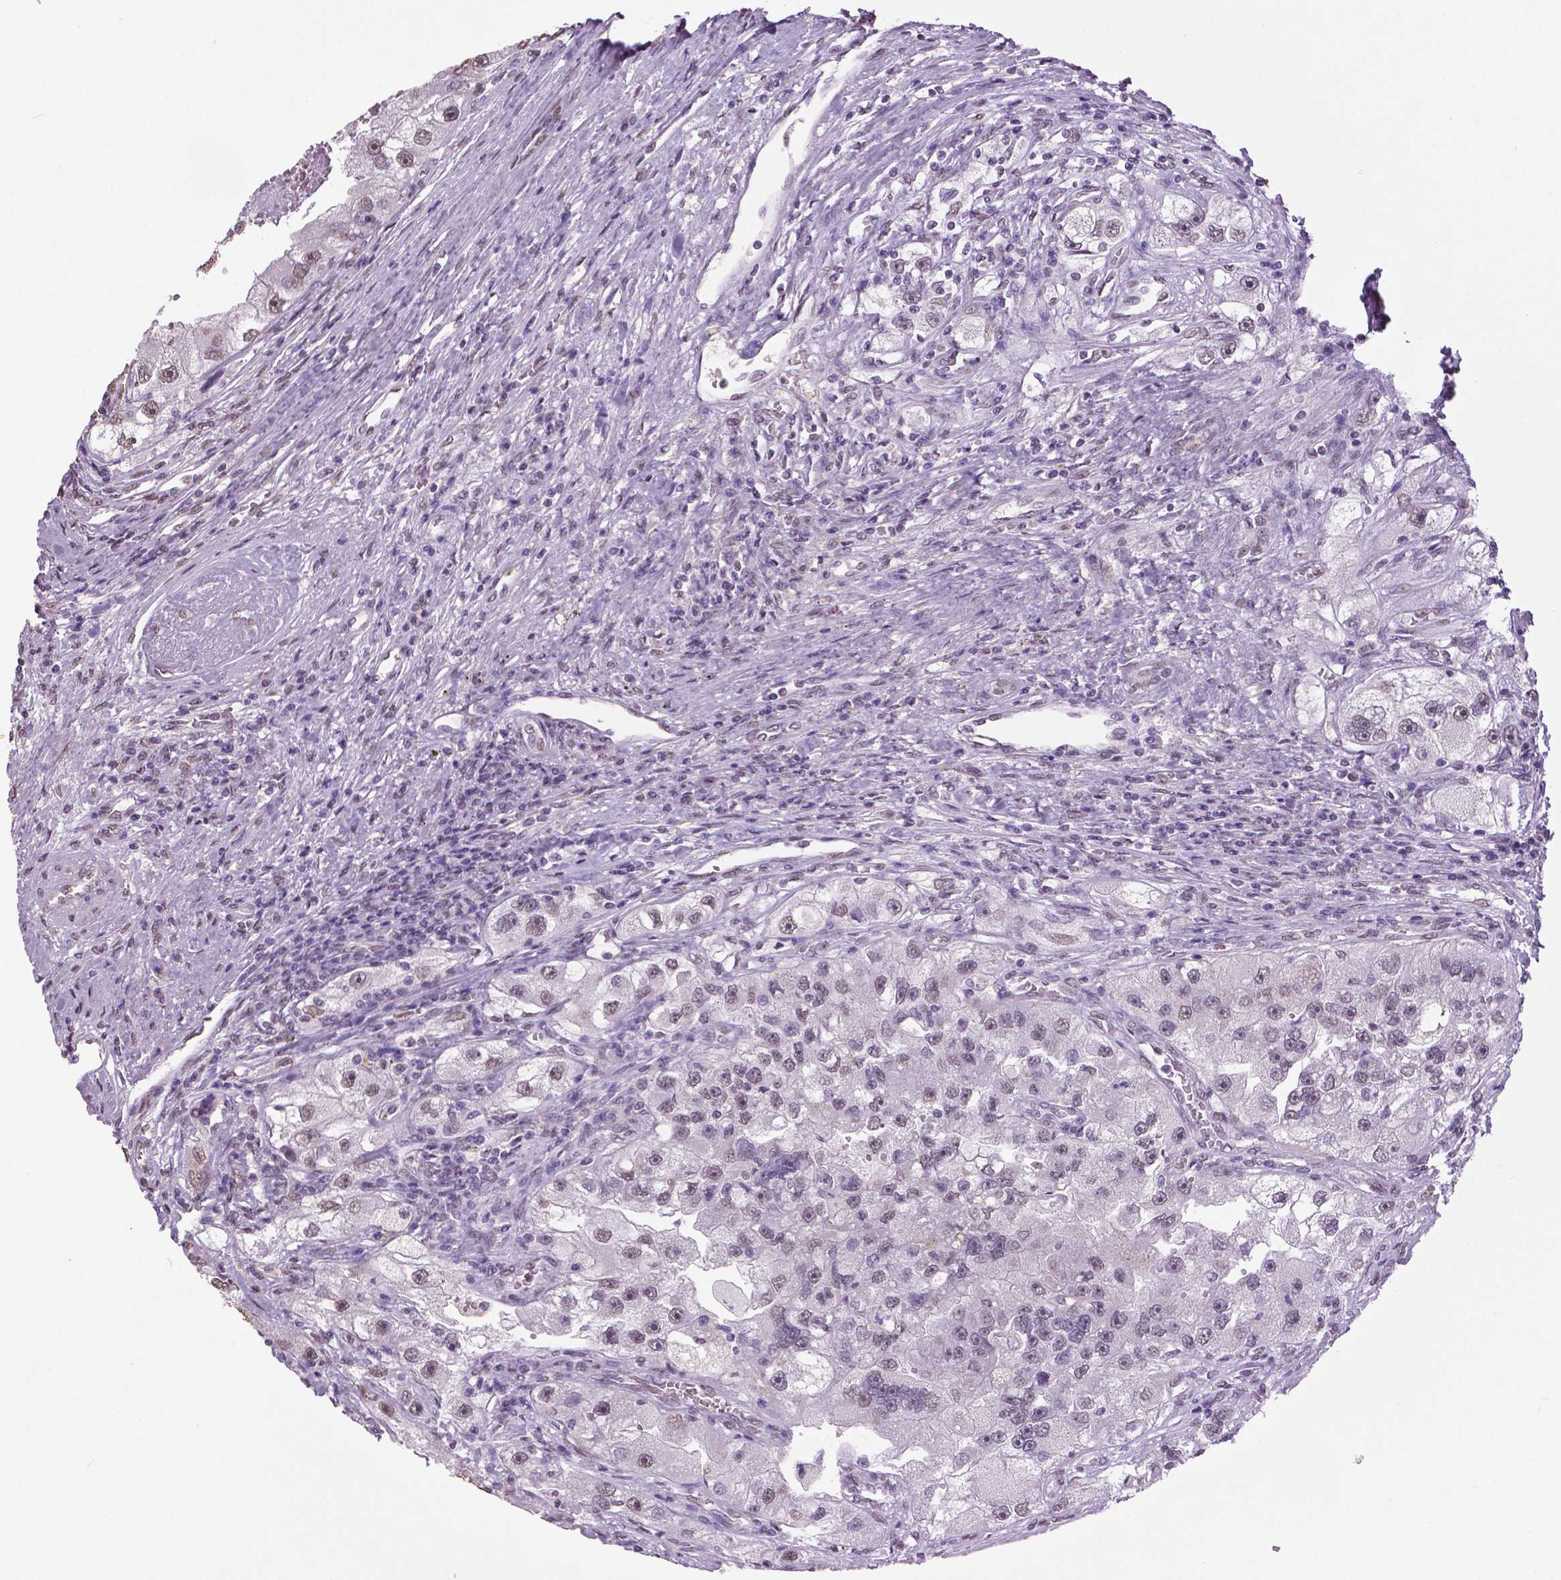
{"staining": {"intensity": "negative", "quantity": "none", "location": "none"}, "tissue": "renal cancer", "cell_type": "Tumor cells", "image_type": "cancer", "snomed": [{"axis": "morphology", "description": "Adenocarcinoma, NOS"}, {"axis": "topography", "description": "Kidney"}], "caption": "Adenocarcinoma (renal) was stained to show a protein in brown. There is no significant expression in tumor cells.", "gene": "IGF2BP1", "patient": {"sex": "male", "age": 63}}